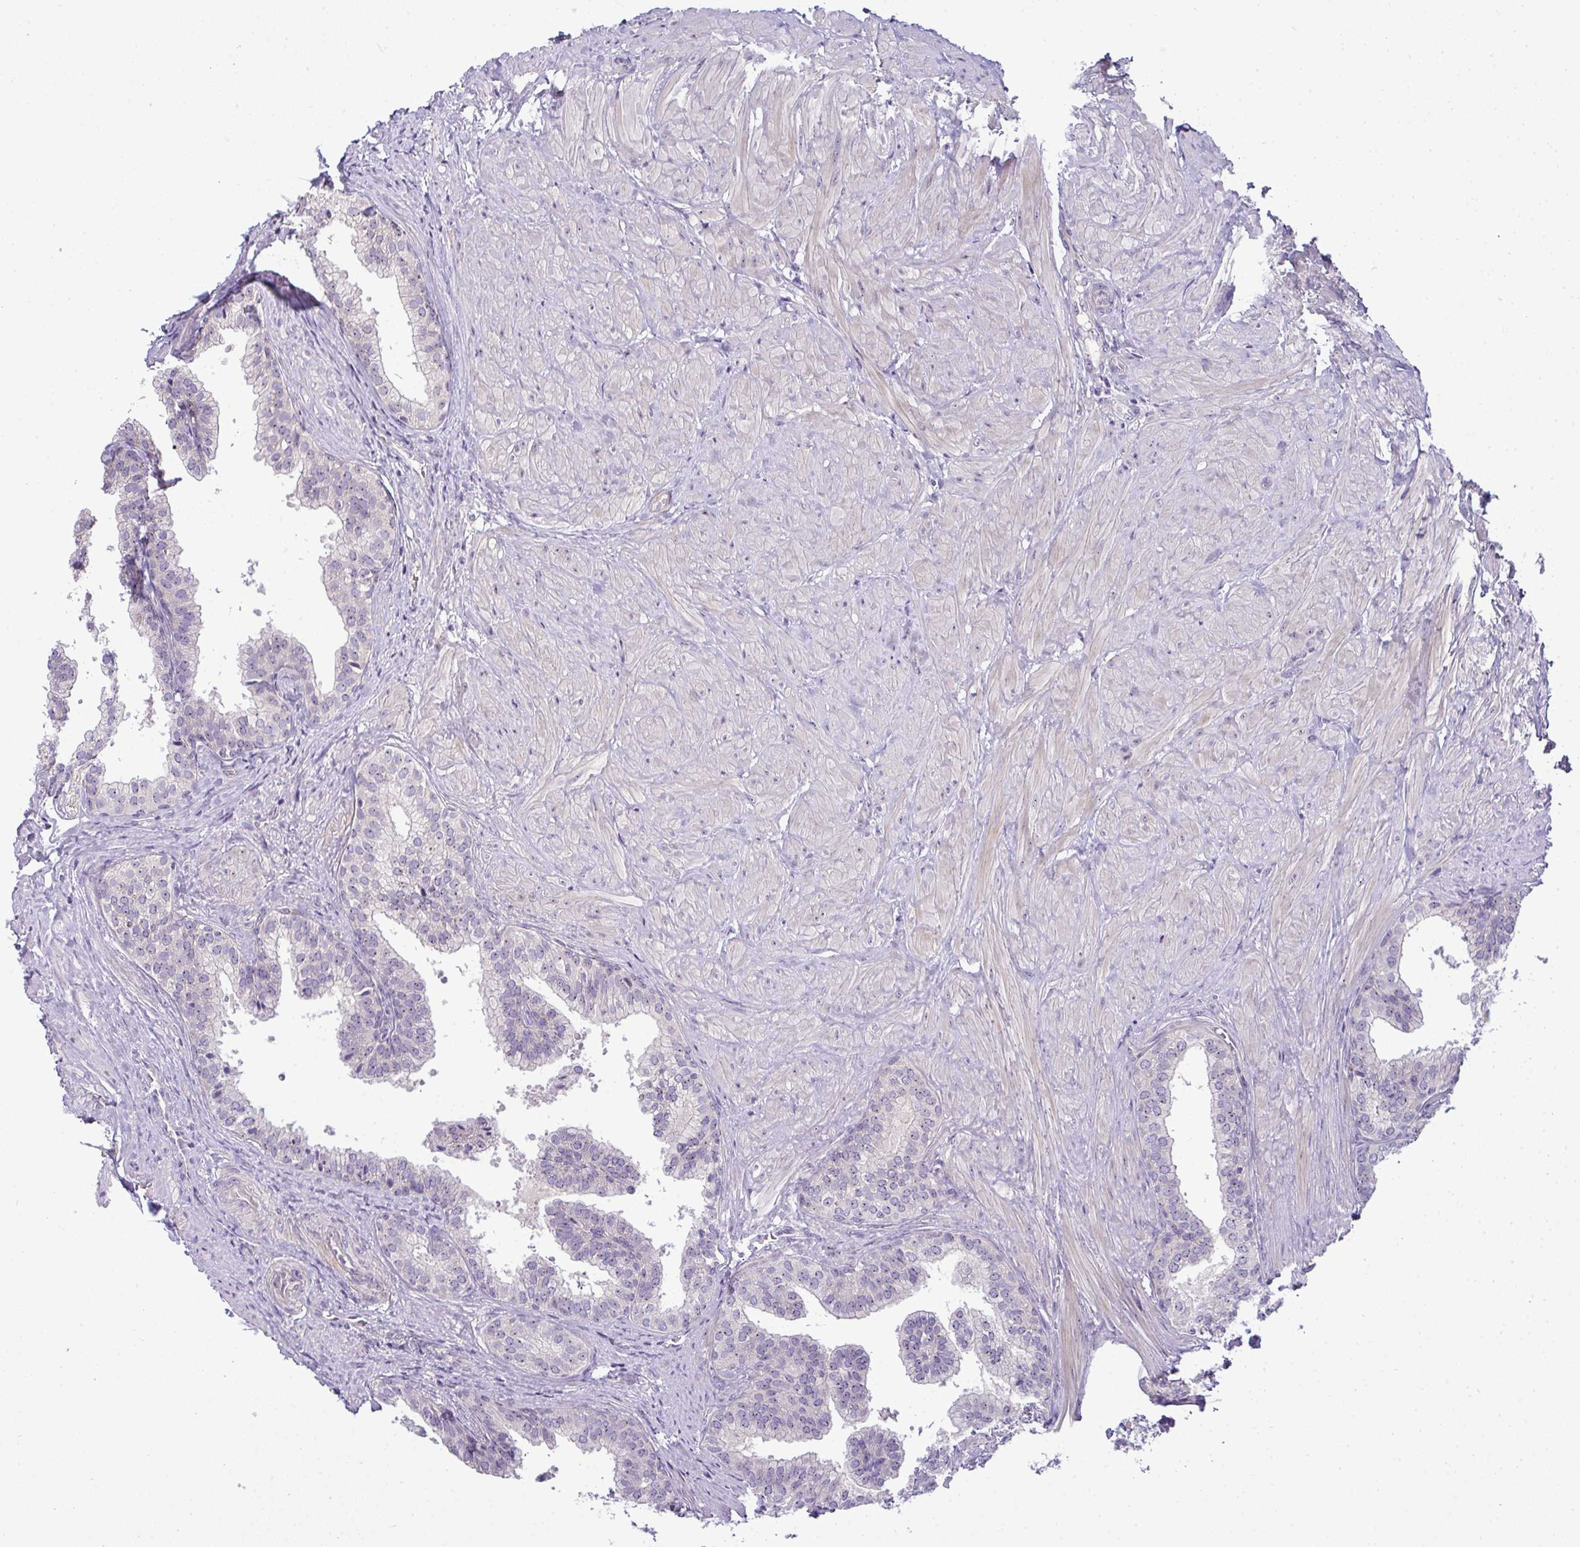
{"staining": {"intensity": "negative", "quantity": "none", "location": "none"}, "tissue": "prostate", "cell_type": "Glandular cells", "image_type": "normal", "snomed": [{"axis": "morphology", "description": "Normal tissue, NOS"}, {"axis": "topography", "description": "Prostate"}, {"axis": "topography", "description": "Peripheral nerve tissue"}], "caption": "Protein analysis of unremarkable prostate exhibits no significant expression in glandular cells. (Immunohistochemistry (ihc), brightfield microscopy, high magnification).", "gene": "NT5C1A", "patient": {"sex": "male", "age": 55}}